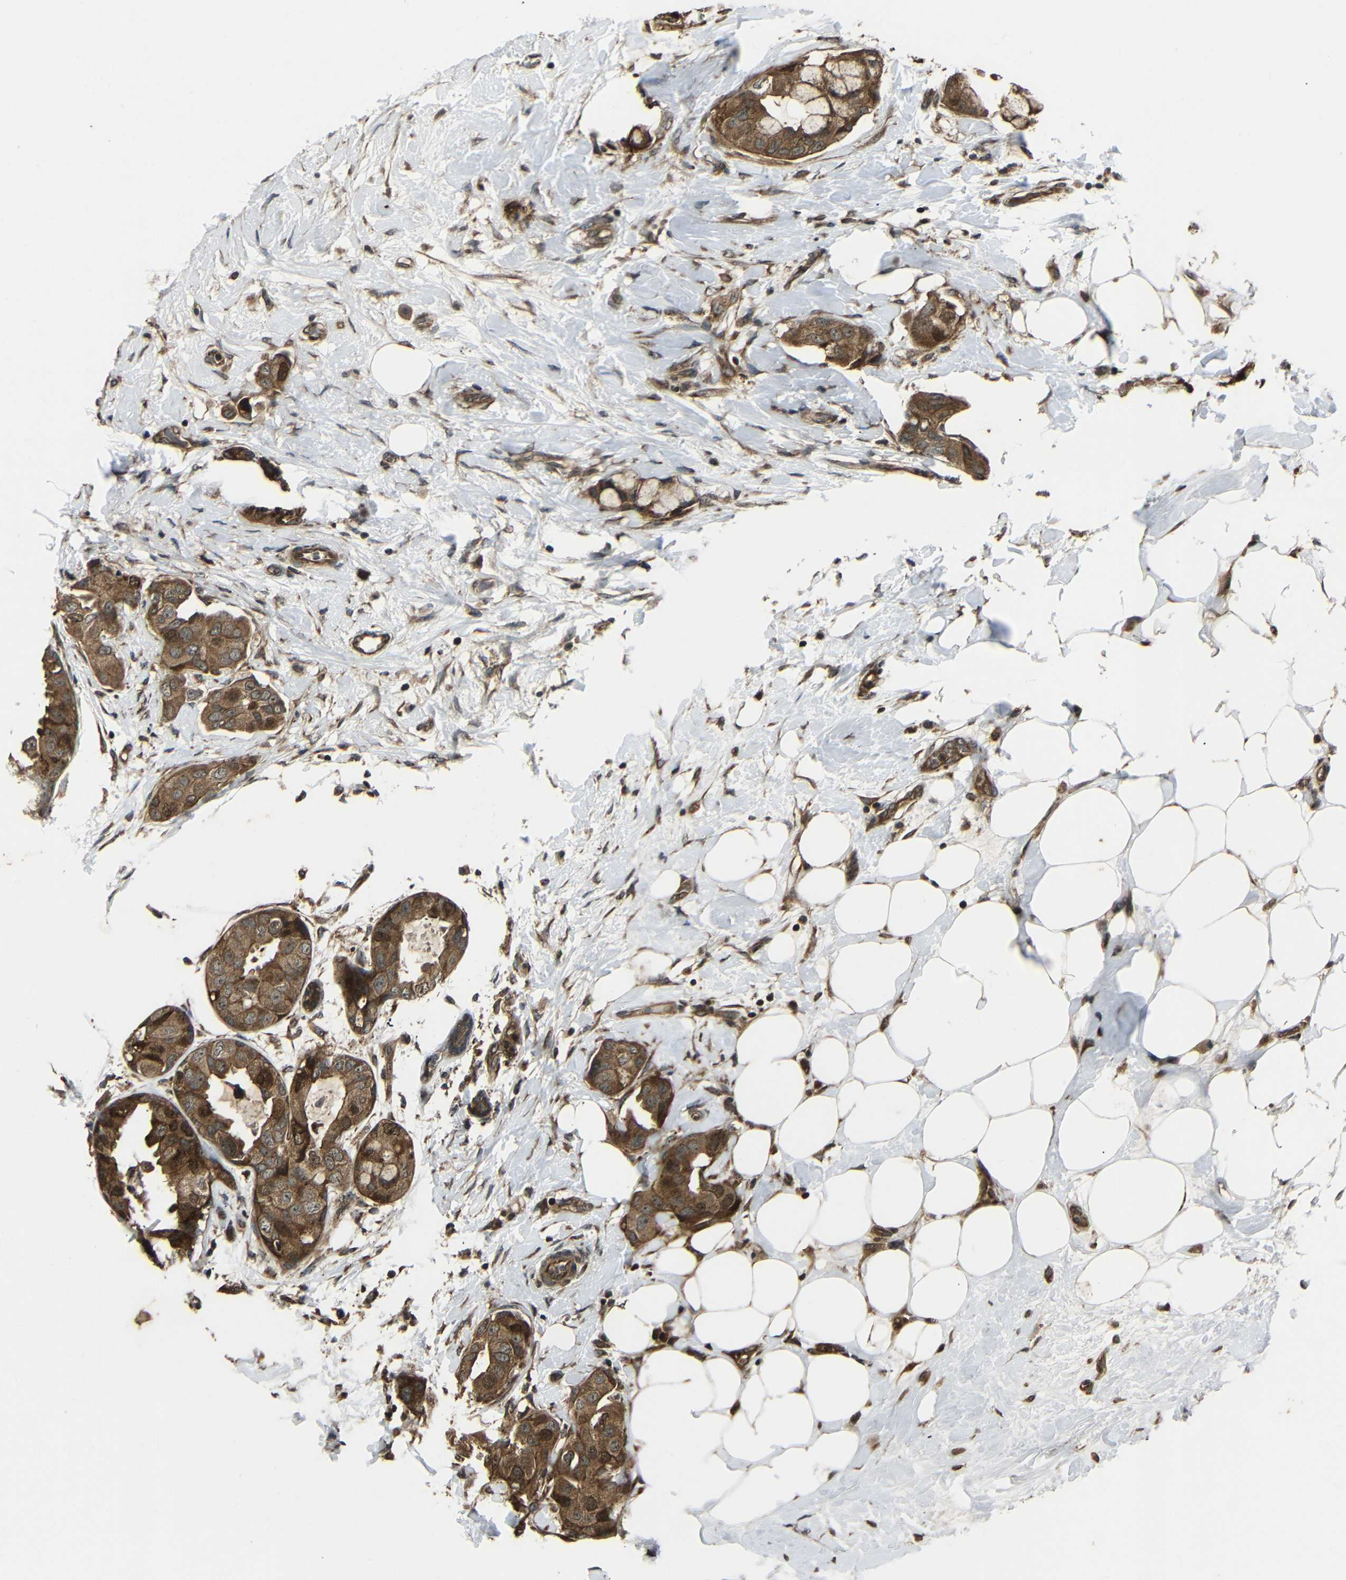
{"staining": {"intensity": "moderate", "quantity": ">75%", "location": "cytoplasmic/membranous,nuclear"}, "tissue": "breast cancer", "cell_type": "Tumor cells", "image_type": "cancer", "snomed": [{"axis": "morphology", "description": "Duct carcinoma"}, {"axis": "topography", "description": "Breast"}], "caption": "Infiltrating ductal carcinoma (breast) tissue shows moderate cytoplasmic/membranous and nuclear positivity in approximately >75% of tumor cells, visualized by immunohistochemistry.", "gene": "PLK2", "patient": {"sex": "female", "age": 40}}